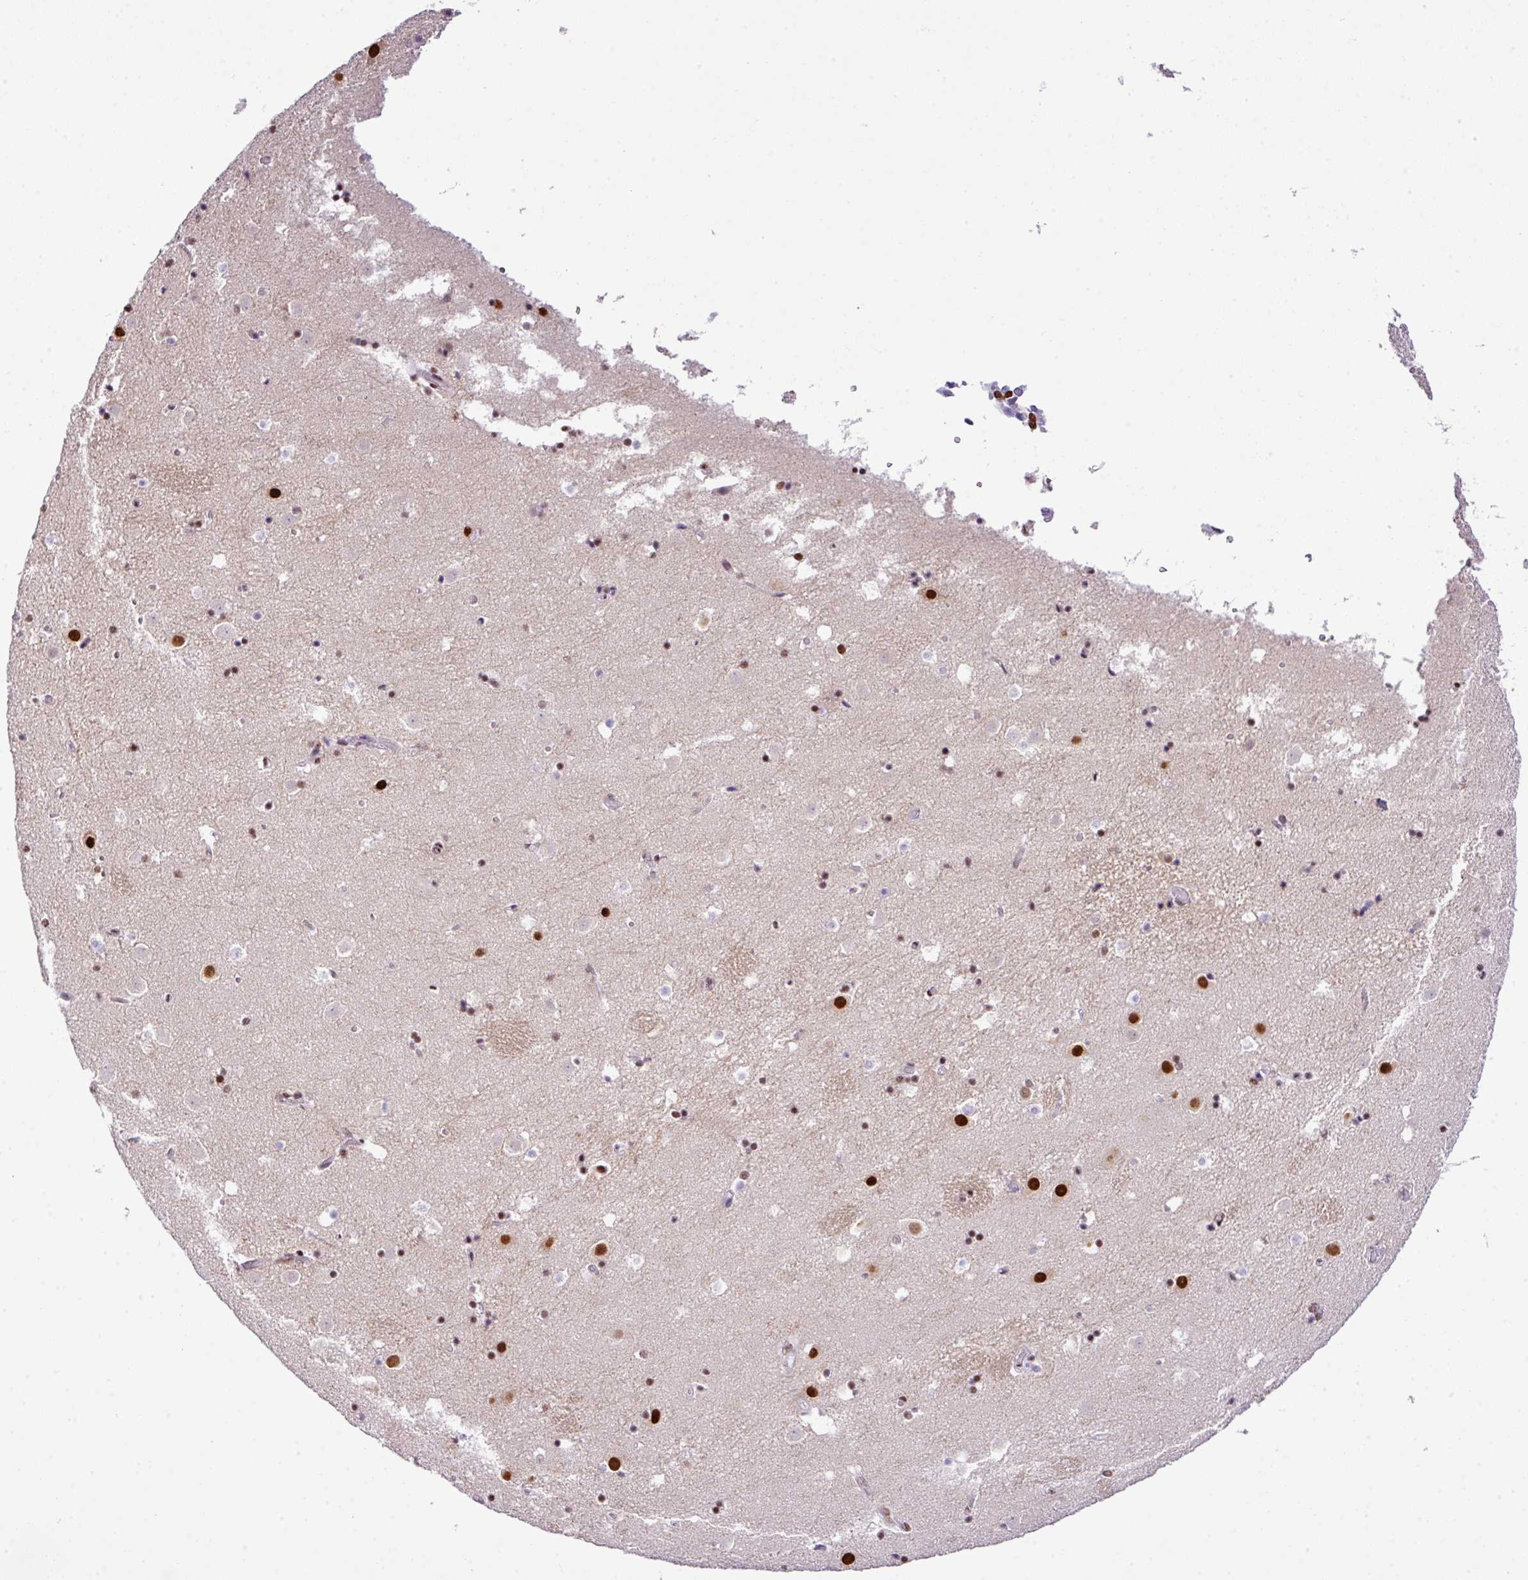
{"staining": {"intensity": "moderate", "quantity": "<25%", "location": "nuclear"}, "tissue": "caudate", "cell_type": "Glial cells", "image_type": "normal", "snomed": [{"axis": "morphology", "description": "Normal tissue, NOS"}, {"axis": "topography", "description": "Lateral ventricle wall"}], "caption": "This photomicrograph reveals IHC staining of unremarkable human caudate, with low moderate nuclear staining in approximately <25% of glial cells.", "gene": "RARG", "patient": {"sex": "male", "age": 25}}